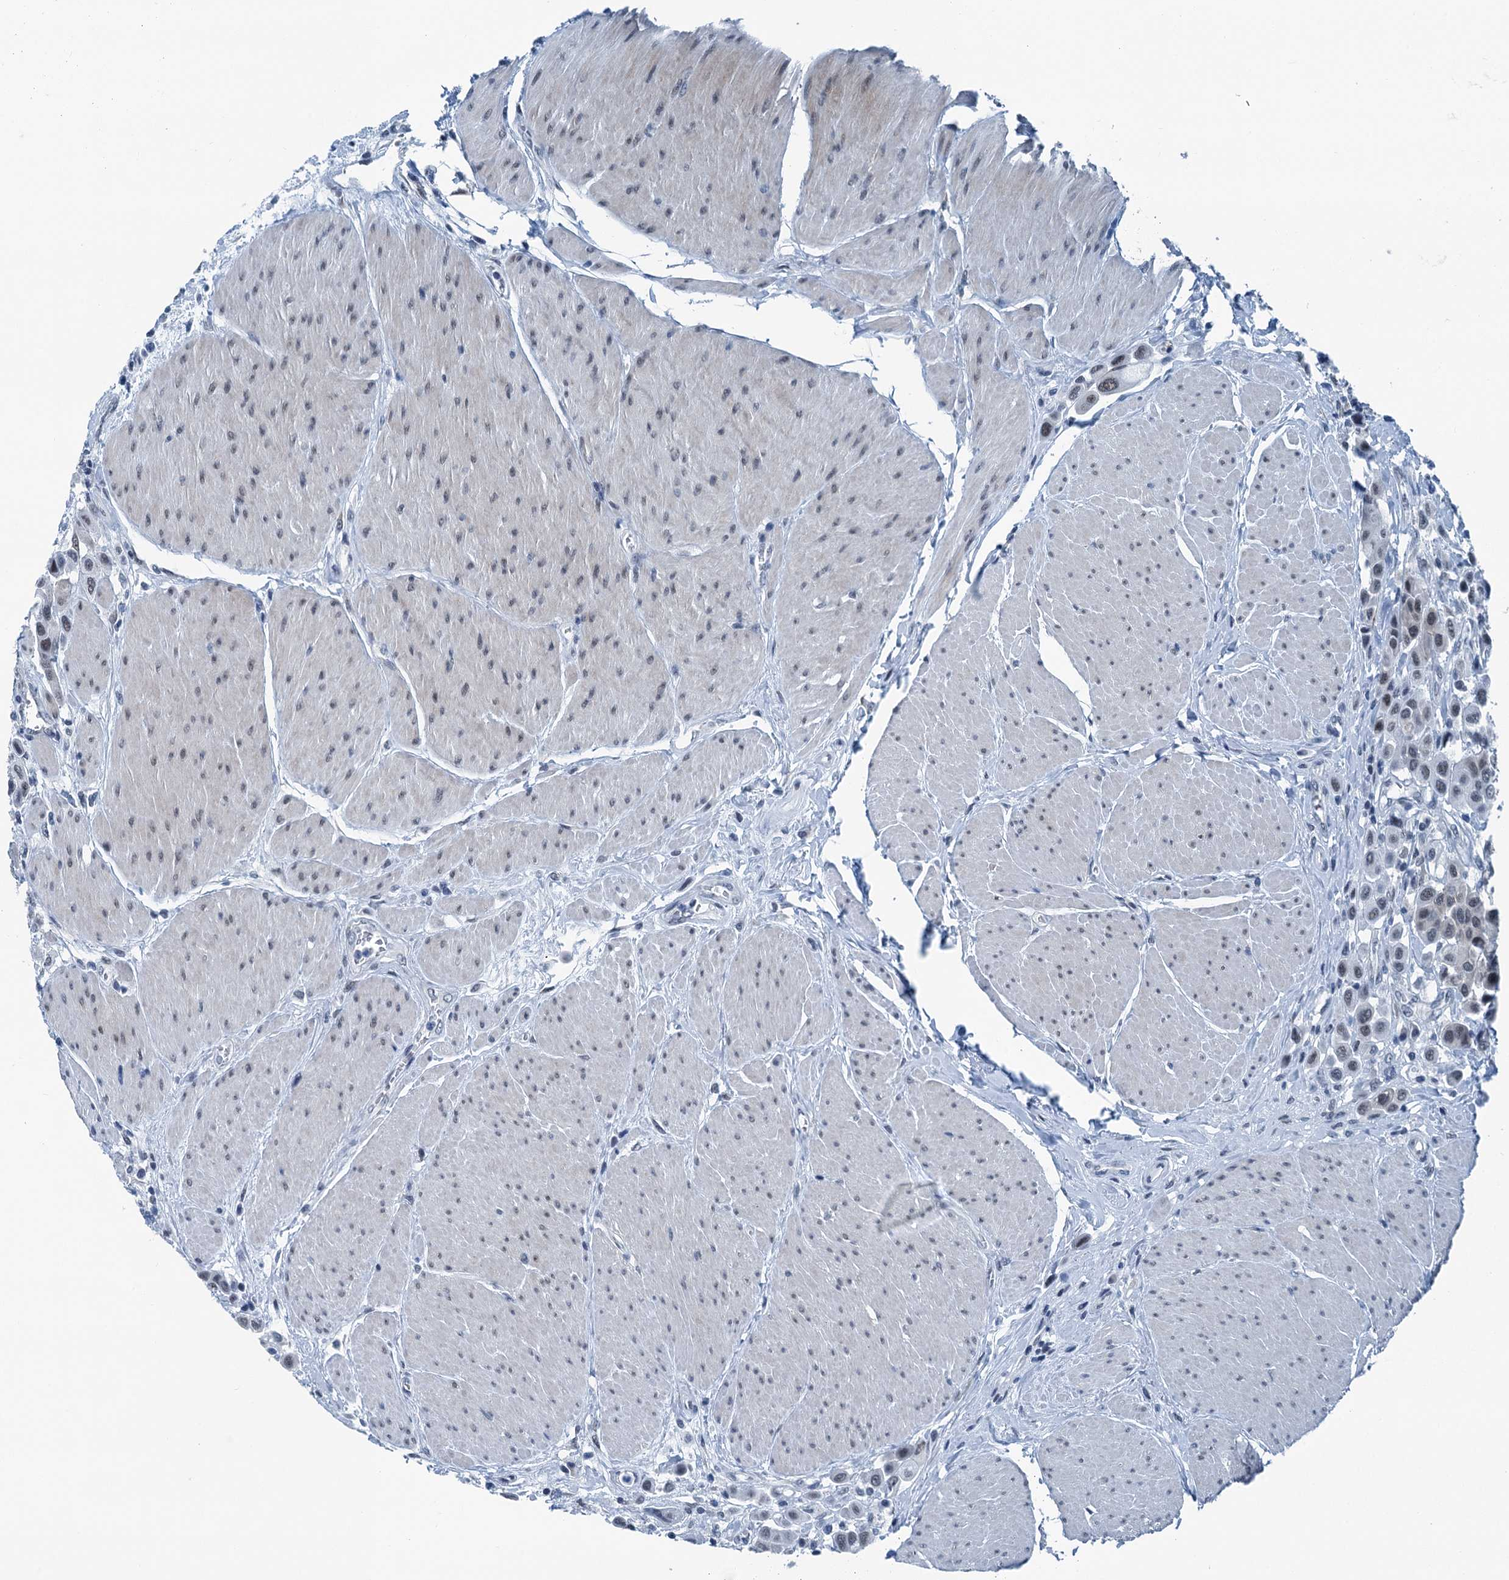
{"staining": {"intensity": "negative", "quantity": "none", "location": "none"}, "tissue": "urothelial cancer", "cell_type": "Tumor cells", "image_type": "cancer", "snomed": [{"axis": "morphology", "description": "Urothelial carcinoma, High grade"}, {"axis": "topography", "description": "Urinary bladder"}], "caption": "Urothelial cancer stained for a protein using IHC reveals no staining tumor cells.", "gene": "TRPT1", "patient": {"sex": "male", "age": 50}}